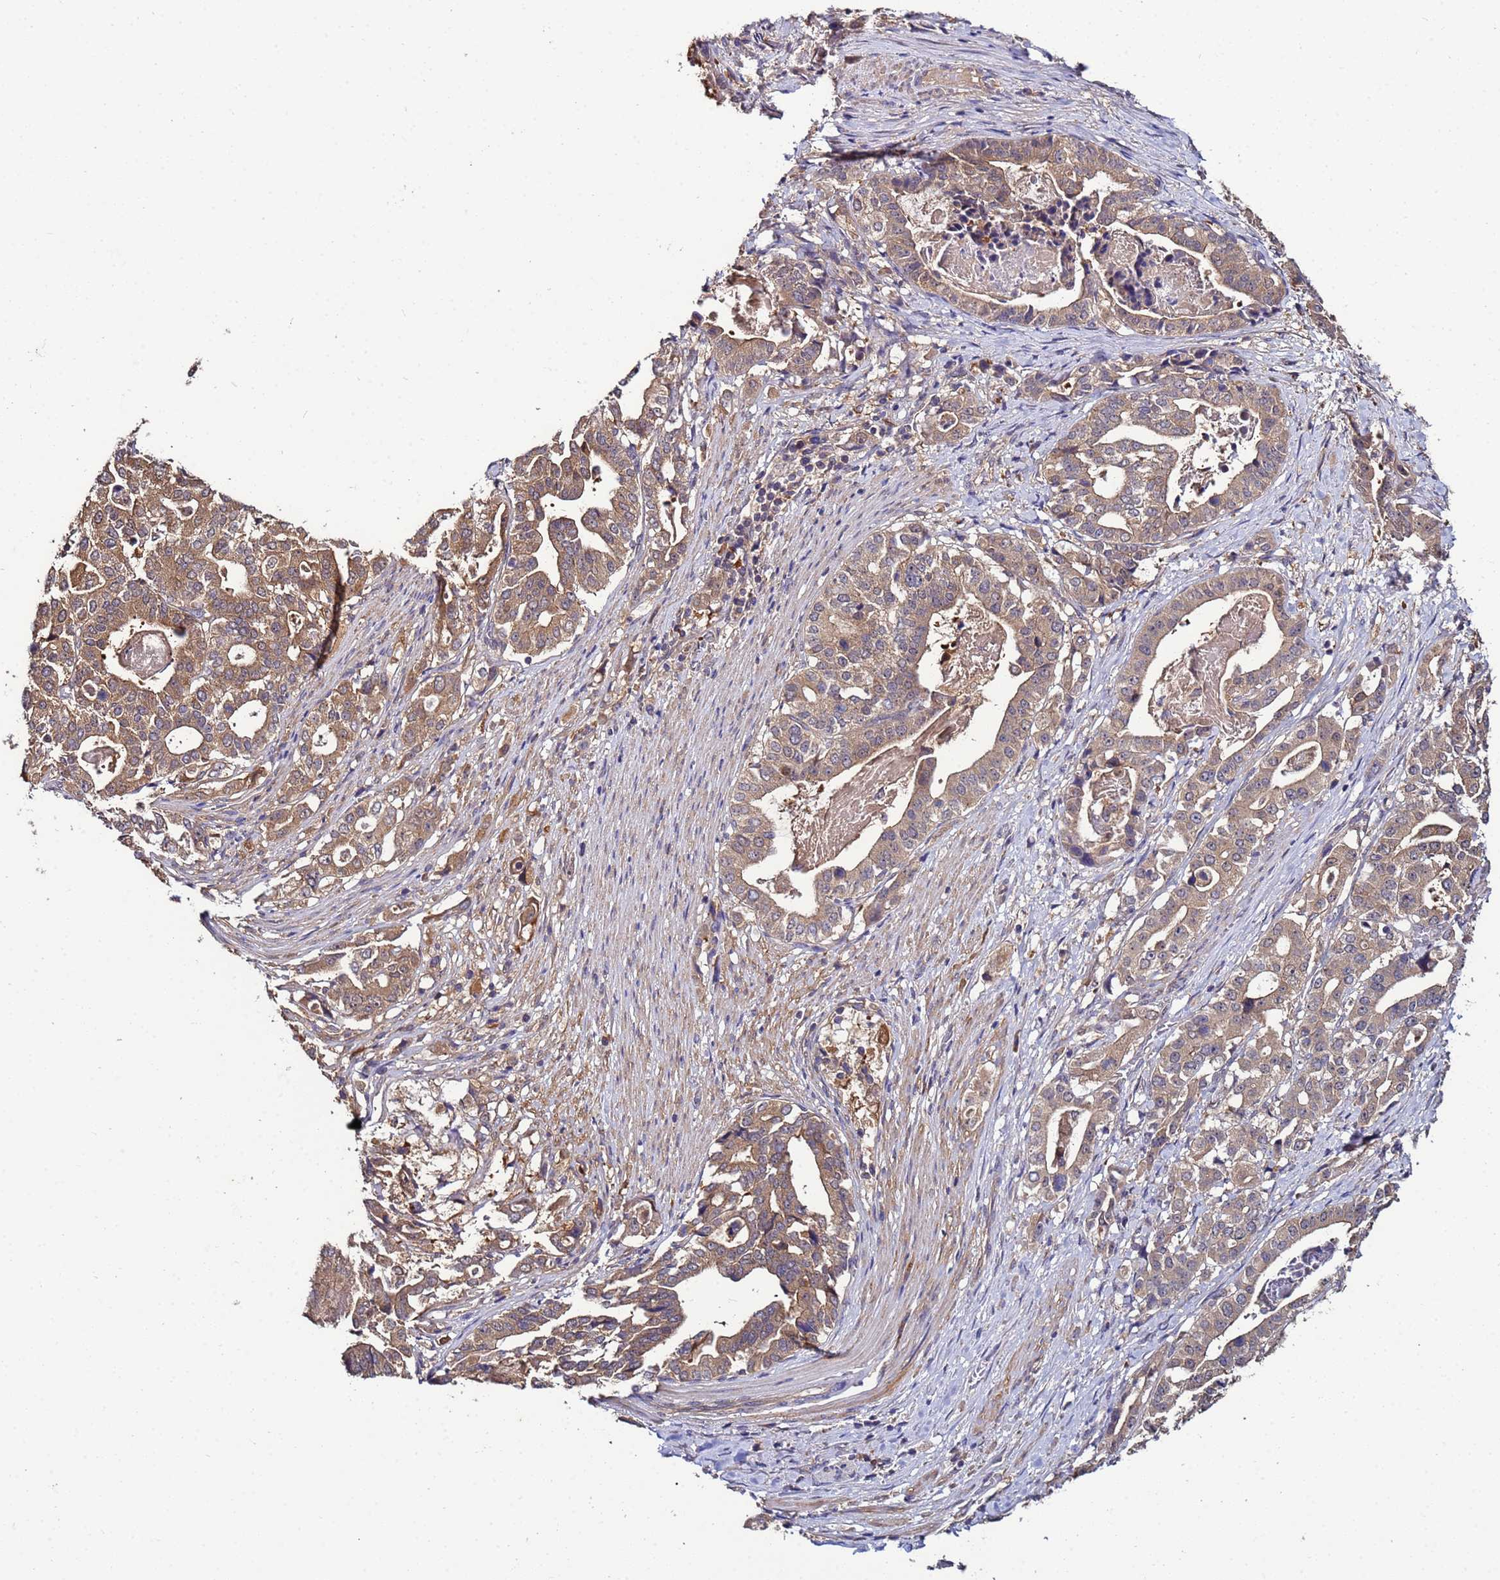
{"staining": {"intensity": "moderate", "quantity": ">75%", "location": "cytoplasmic/membranous"}, "tissue": "stomach cancer", "cell_type": "Tumor cells", "image_type": "cancer", "snomed": [{"axis": "morphology", "description": "Adenocarcinoma, NOS"}, {"axis": "topography", "description": "Stomach"}], "caption": "Approximately >75% of tumor cells in stomach cancer (adenocarcinoma) show moderate cytoplasmic/membranous protein expression as visualized by brown immunohistochemical staining.", "gene": "NAXE", "patient": {"sex": "male", "age": 48}}